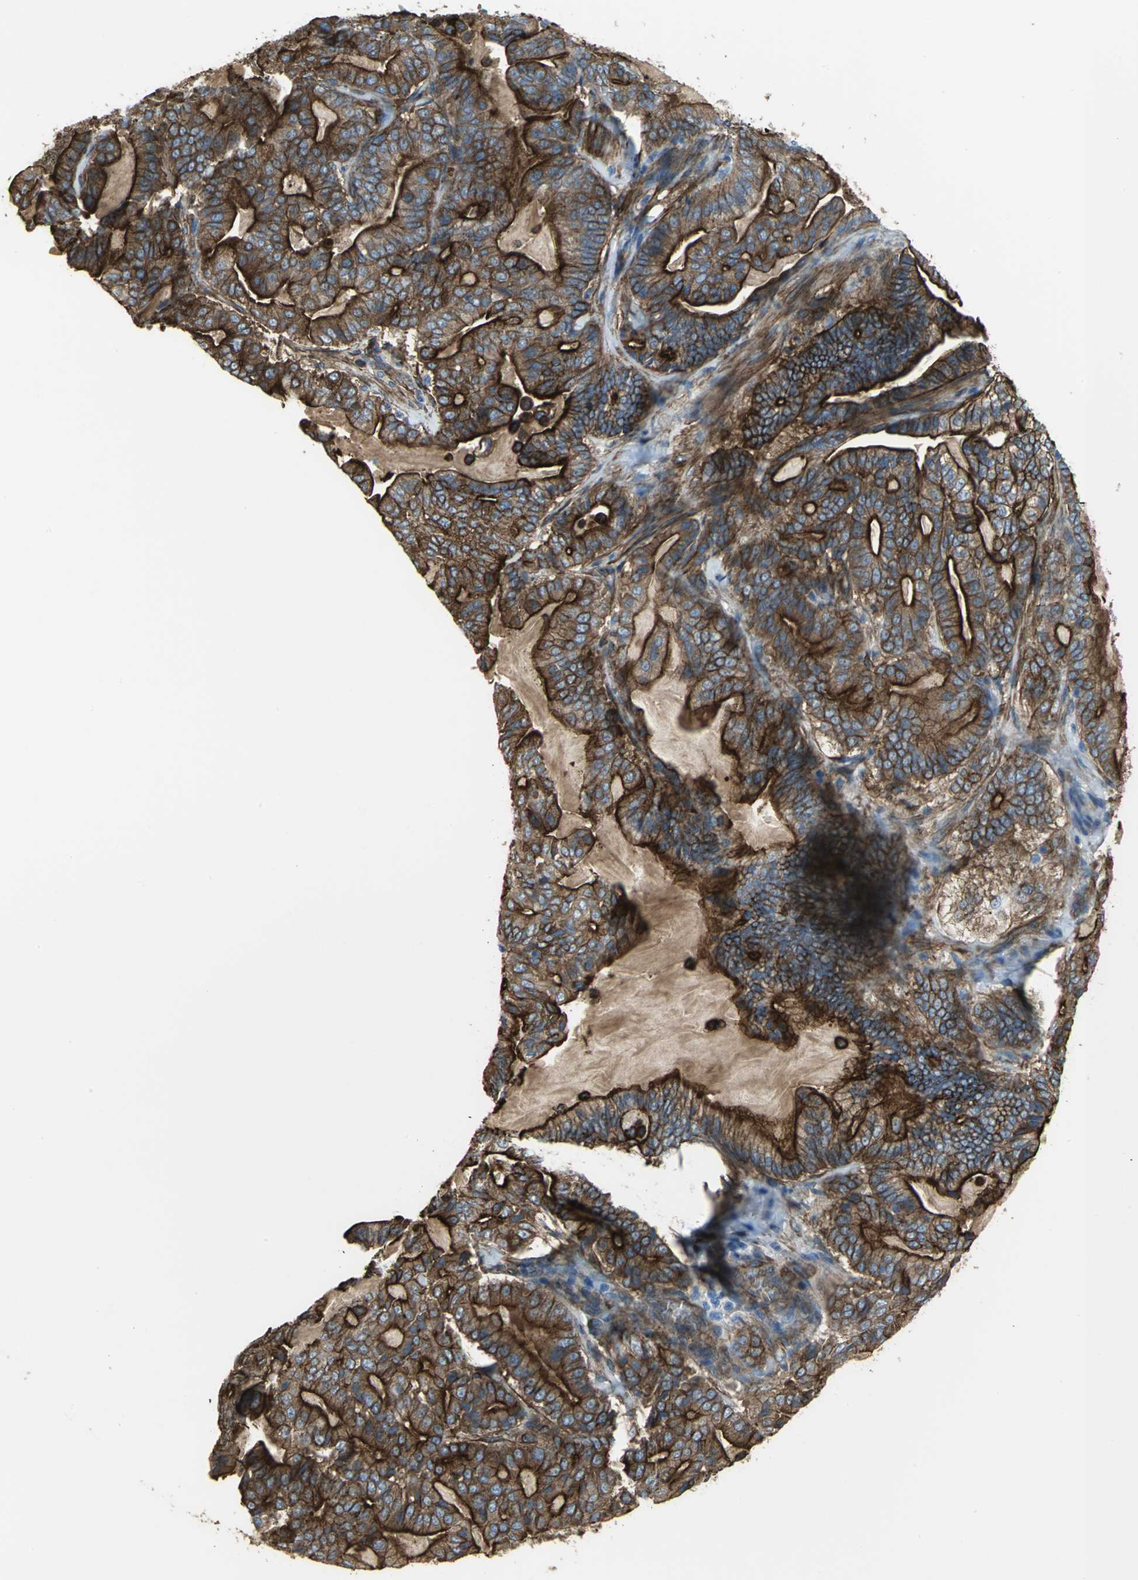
{"staining": {"intensity": "strong", "quantity": ">75%", "location": "cytoplasmic/membranous"}, "tissue": "pancreatic cancer", "cell_type": "Tumor cells", "image_type": "cancer", "snomed": [{"axis": "morphology", "description": "Adenocarcinoma, NOS"}, {"axis": "topography", "description": "Pancreas"}], "caption": "Pancreatic cancer (adenocarcinoma) stained for a protein reveals strong cytoplasmic/membranous positivity in tumor cells. (IHC, brightfield microscopy, high magnification).", "gene": "FLNB", "patient": {"sex": "male", "age": 63}}